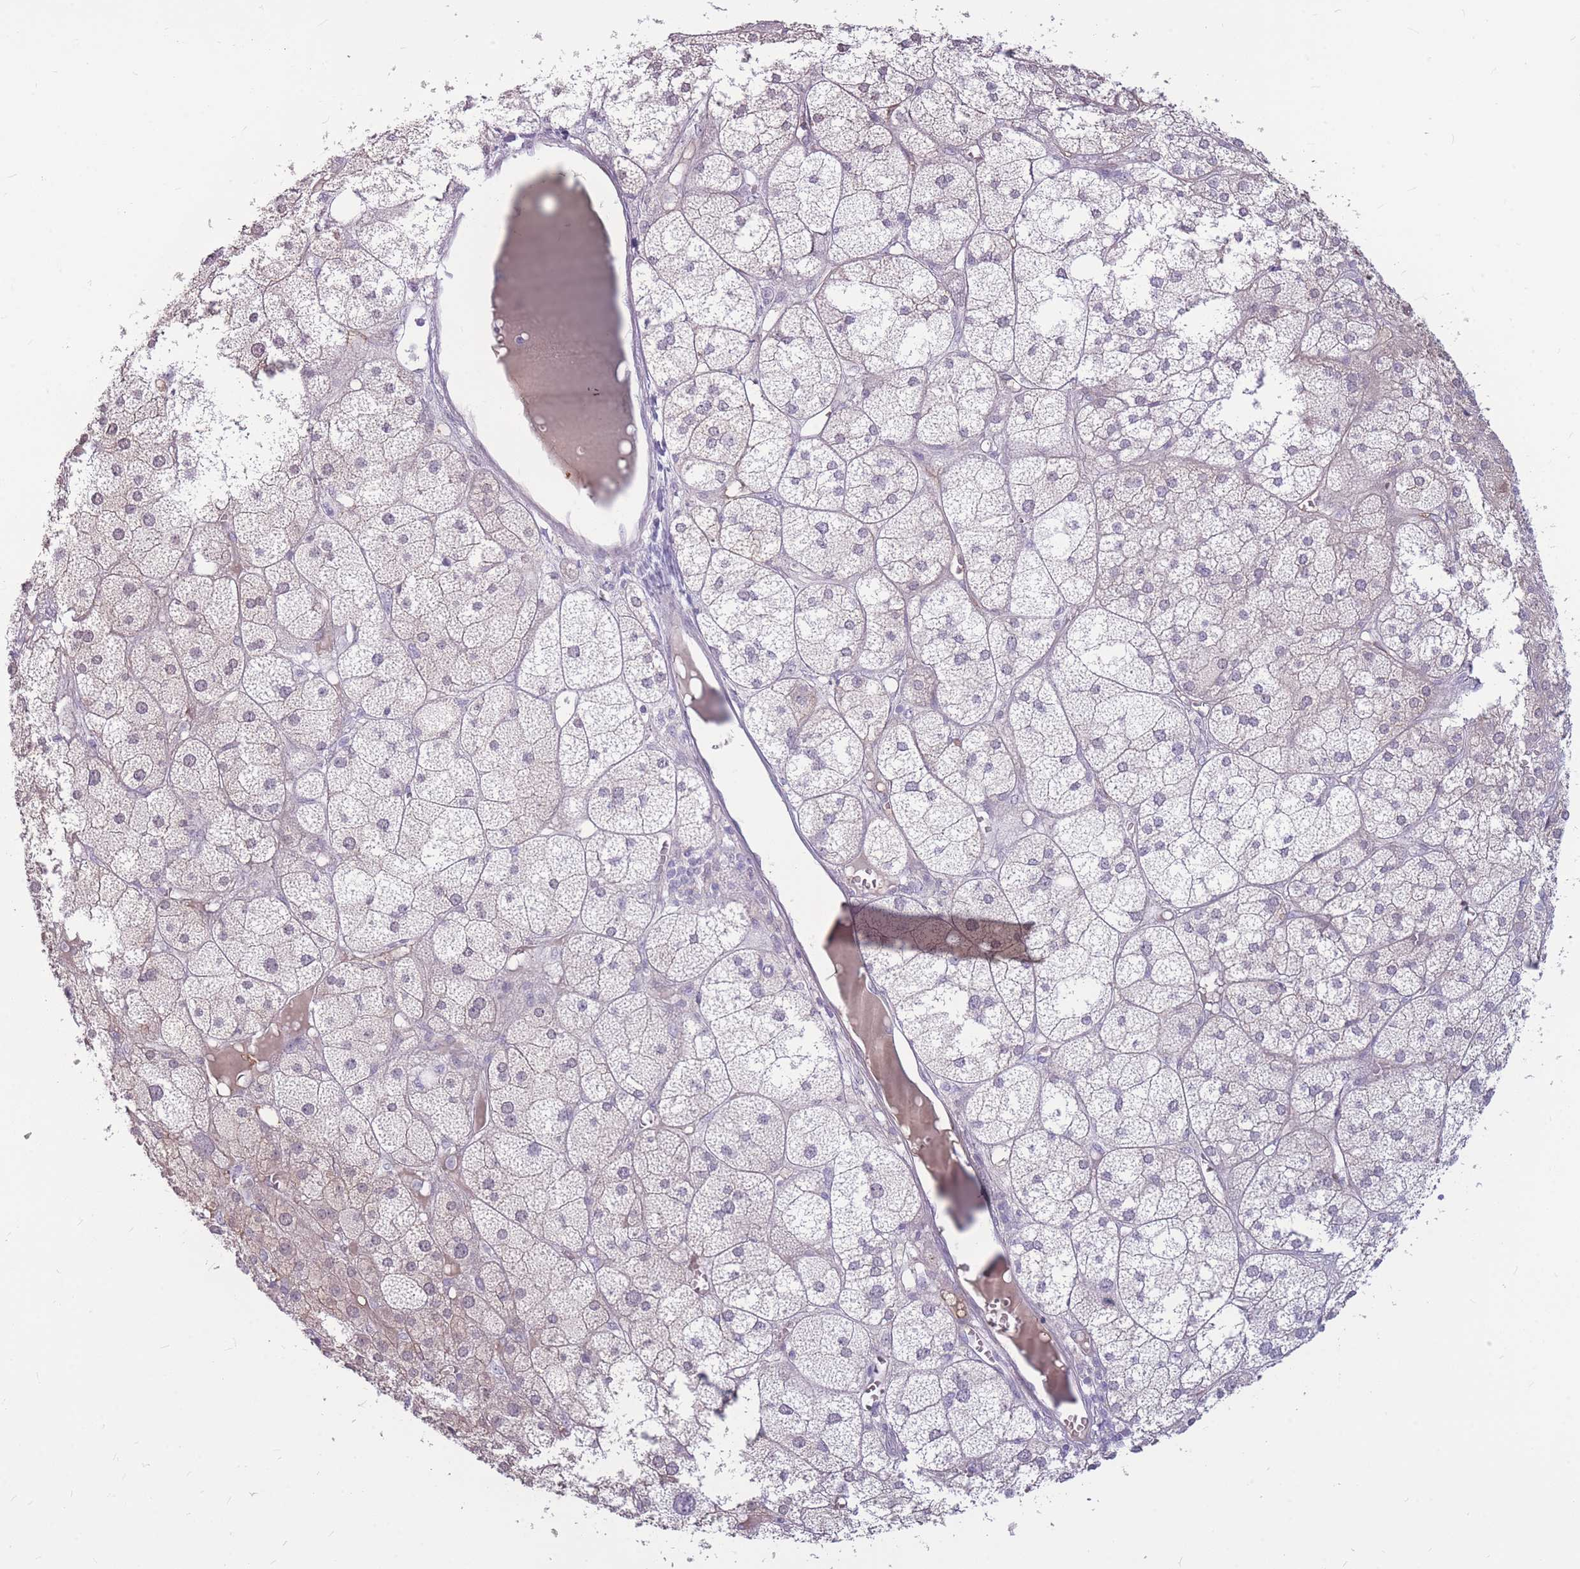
{"staining": {"intensity": "weak", "quantity": "25%-75%", "location": "cytoplasmic/membranous"}, "tissue": "adrenal gland", "cell_type": "Glandular cells", "image_type": "normal", "snomed": [{"axis": "morphology", "description": "Normal tissue, NOS"}, {"axis": "topography", "description": "Adrenal gland"}], "caption": "Immunohistochemical staining of normal human adrenal gland reveals low levels of weak cytoplasmic/membranous expression in approximately 25%-75% of glandular cells. (Stains: DAB in brown, nuclei in blue, Microscopy: brightfield microscopy at high magnification).", "gene": "GNA11", "patient": {"sex": "female", "age": 61}}